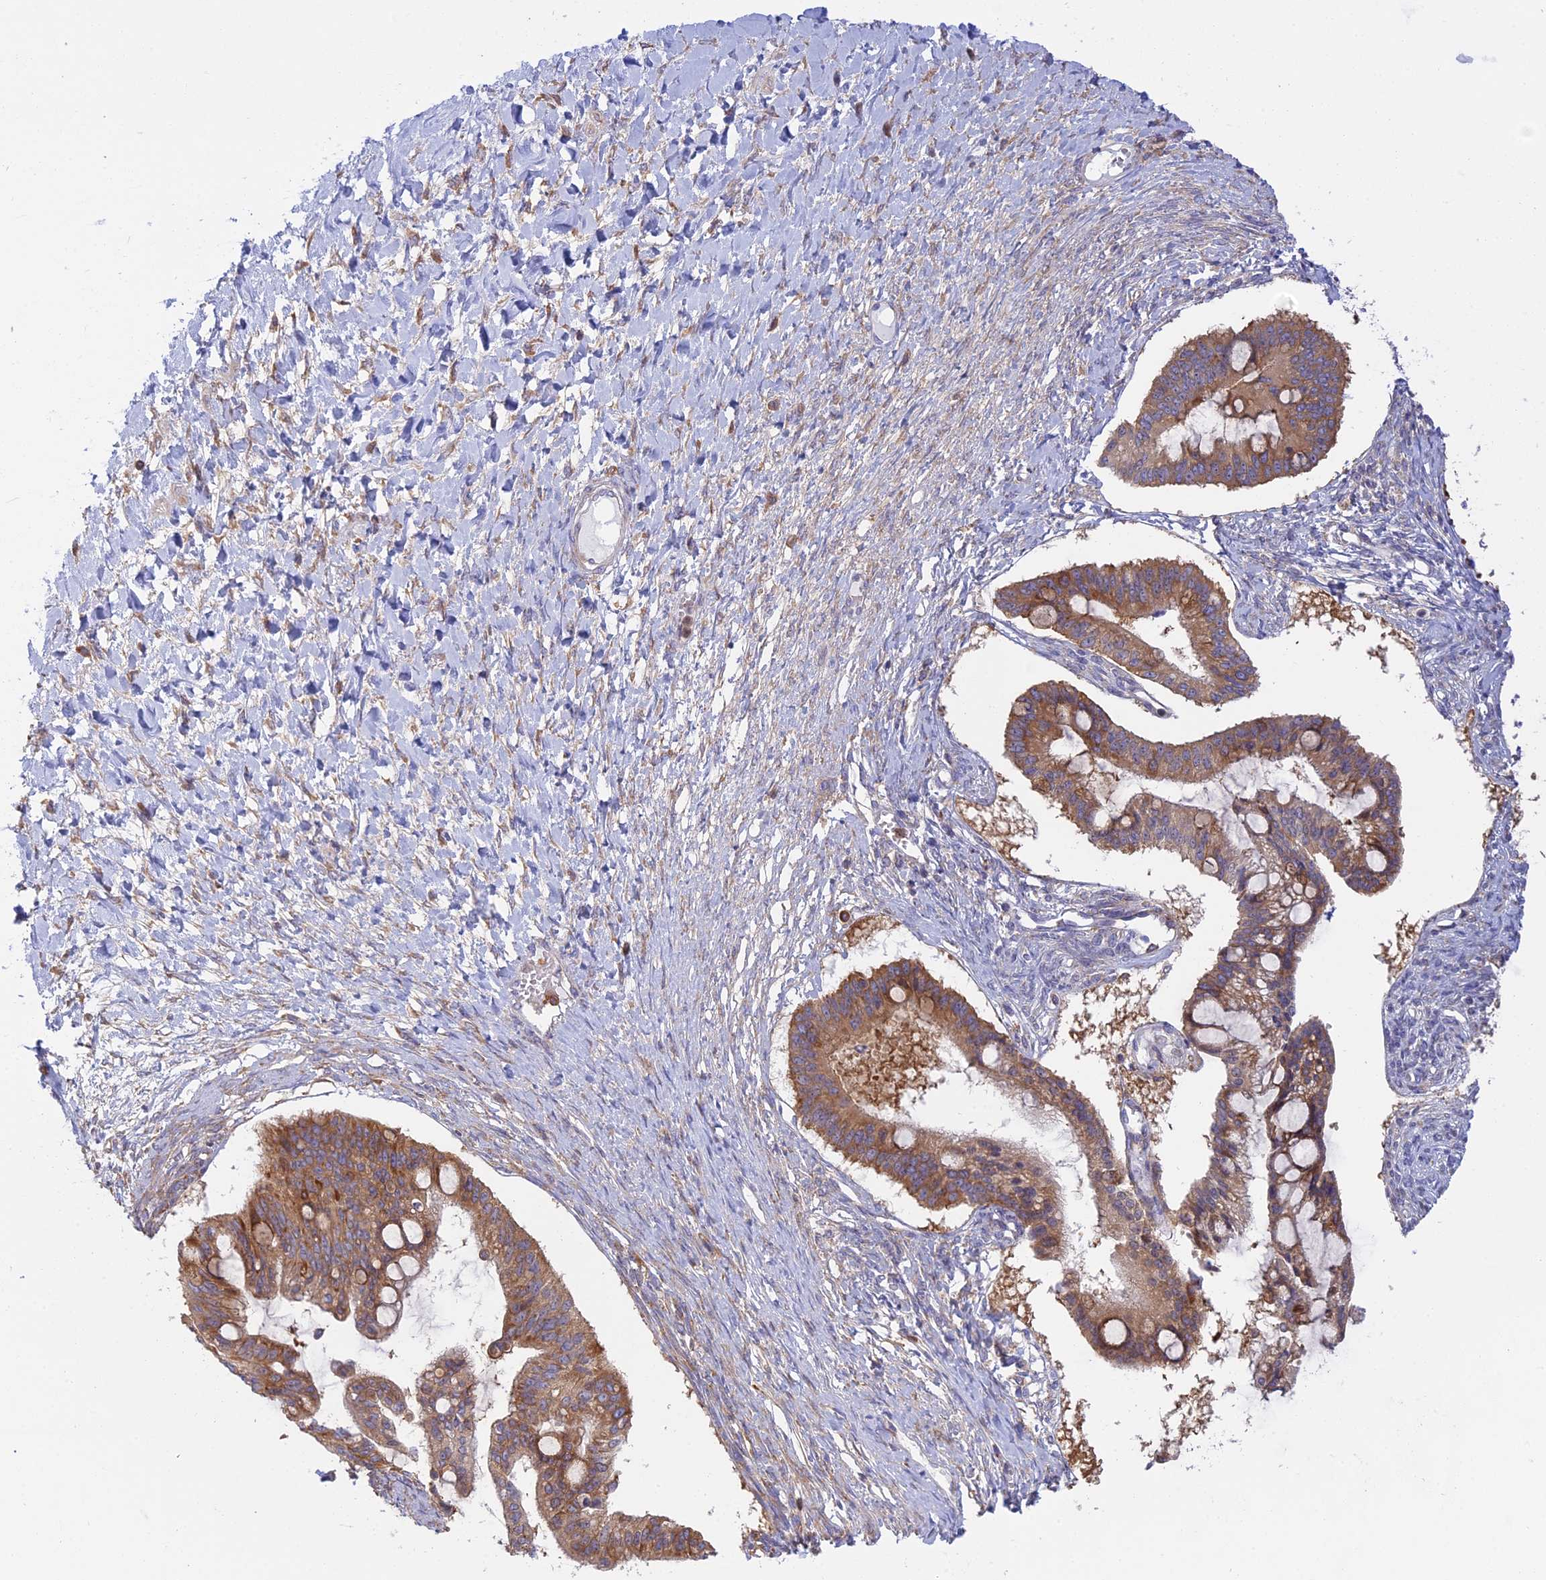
{"staining": {"intensity": "moderate", "quantity": ">75%", "location": "cytoplasmic/membranous"}, "tissue": "ovarian cancer", "cell_type": "Tumor cells", "image_type": "cancer", "snomed": [{"axis": "morphology", "description": "Cystadenocarcinoma, mucinous, NOS"}, {"axis": "topography", "description": "Ovary"}], "caption": "Immunohistochemistry (IHC) of human ovarian cancer (mucinous cystadenocarcinoma) reveals medium levels of moderate cytoplasmic/membranous staining in about >75% of tumor cells. (Stains: DAB in brown, nuclei in blue, Microscopy: brightfield microscopy at high magnification).", "gene": "GMIP", "patient": {"sex": "female", "age": 73}}